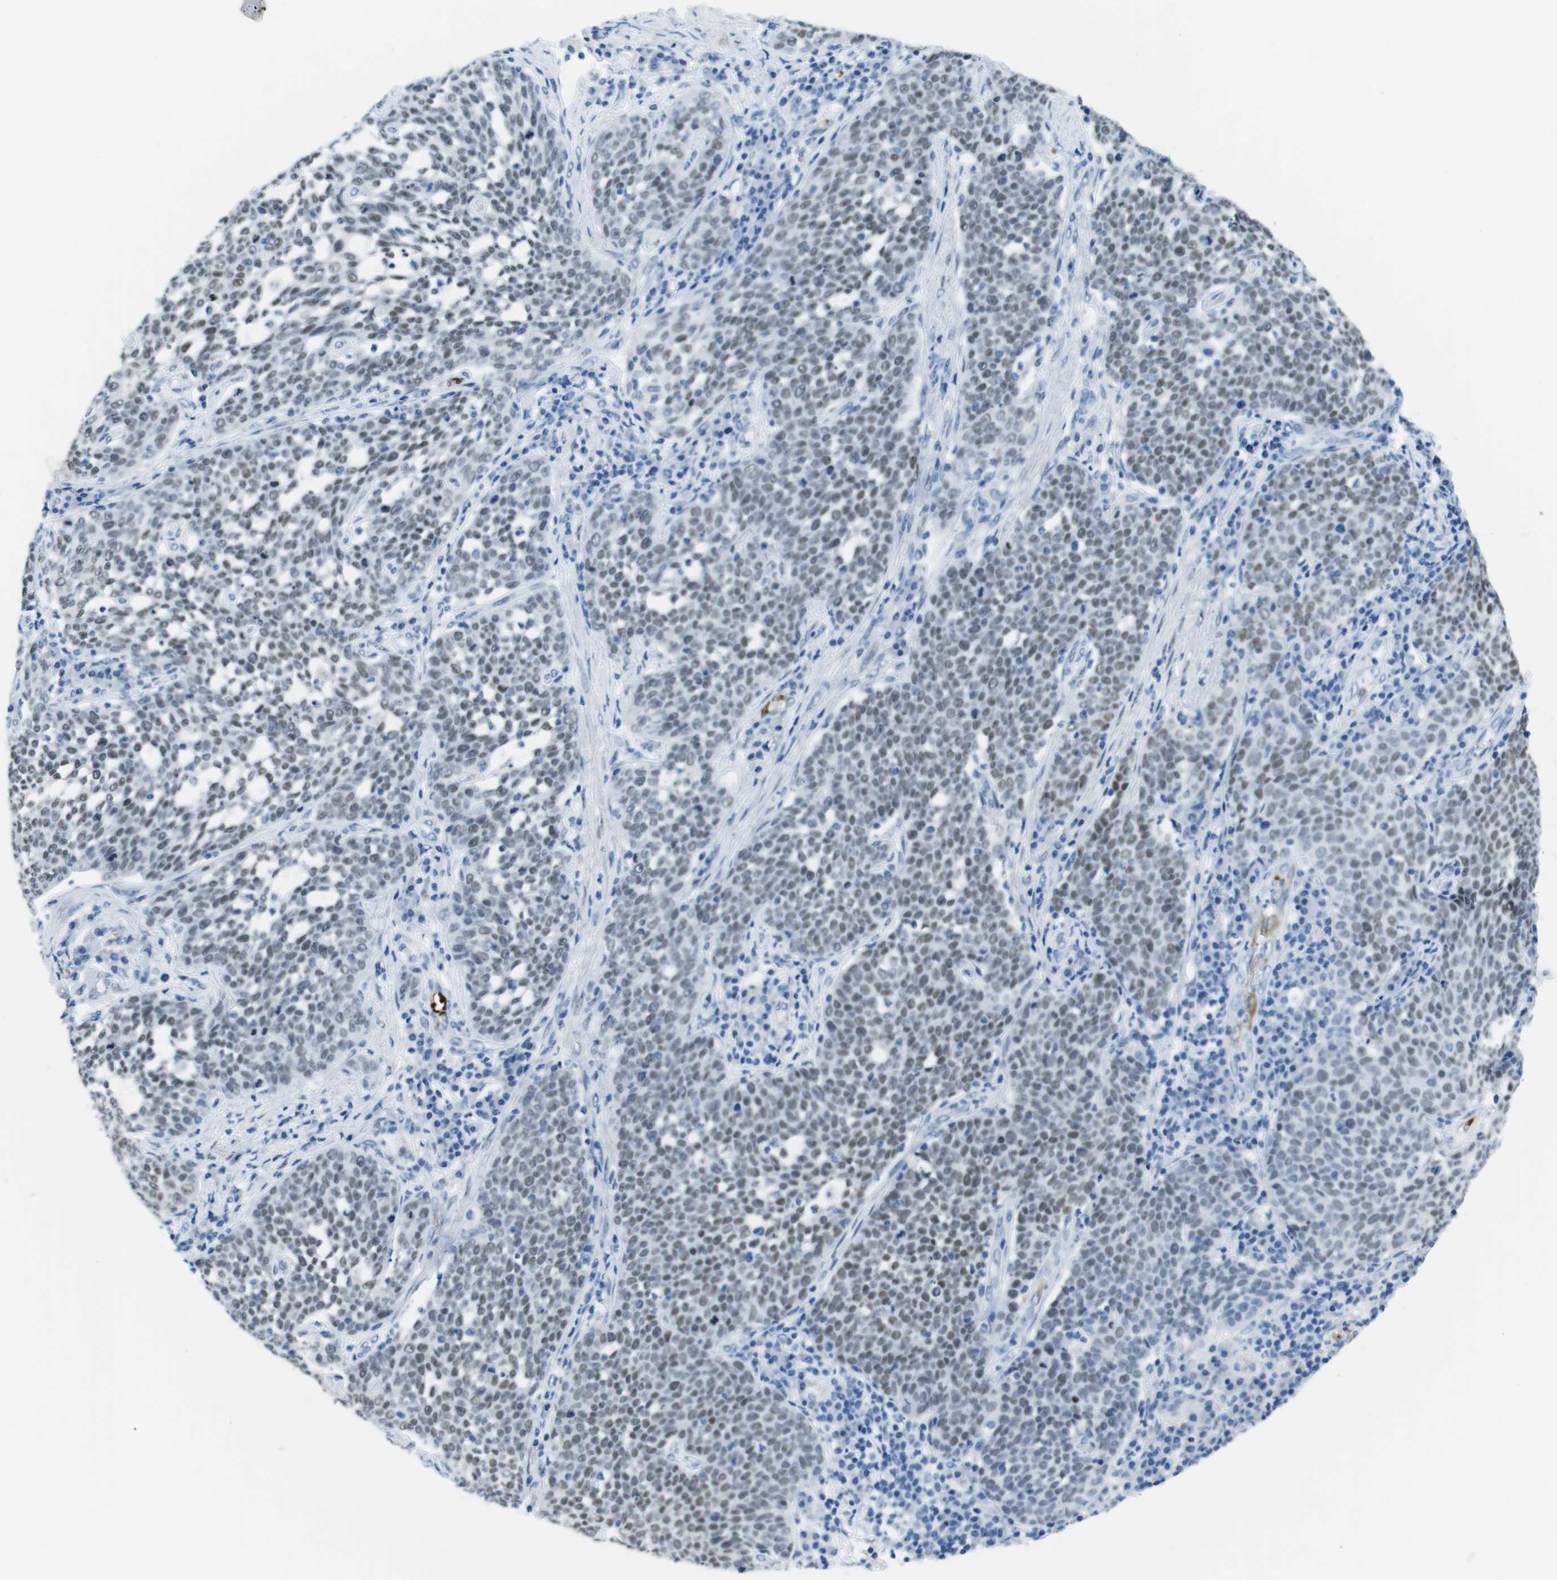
{"staining": {"intensity": "weak", "quantity": "25%-75%", "location": "nuclear"}, "tissue": "cervical cancer", "cell_type": "Tumor cells", "image_type": "cancer", "snomed": [{"axis": "morphology", "description": "Squamous cell carcinoma, NOS"}, {"axis": "topography", "description": "Cervix"}], "caption": "Protein staining demonstrates weak nuclear expression in approximately 25%-75% of tumor cells in squamous cell carcinoma (cervical).", "gene": "TFAP2C", "patient": {"sex": "female", "age": 34}}